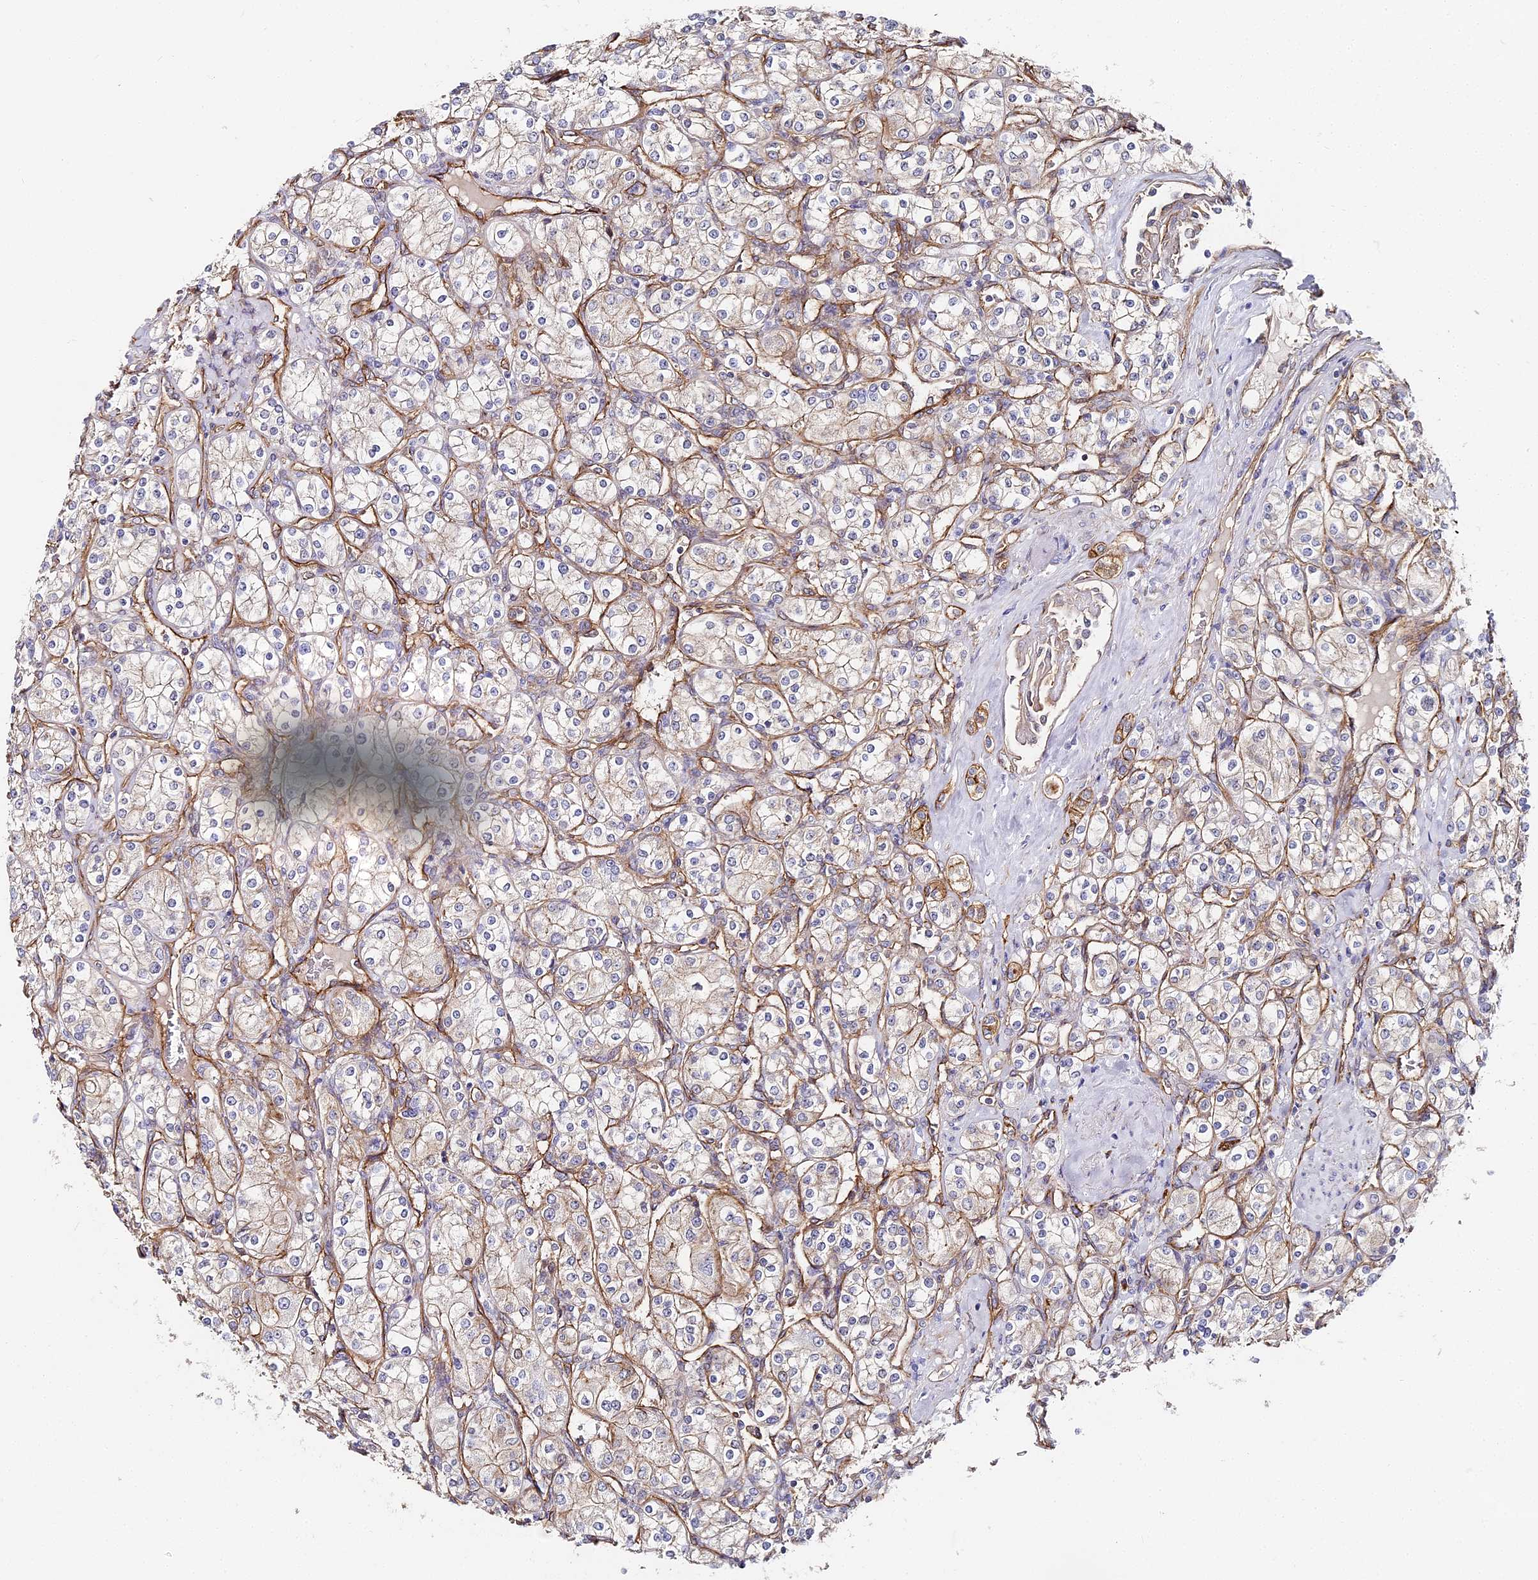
{"staining": {"intensity": "negative", "quantity": "none", "location": "none"}, "tissue": "renal cancer", "cell_type": "Tumor cells", "image_type": "cancer", "snomed": [{"axis": "morphology", "description": "Adenocarcinoma, NOS"}, {"axis": "topography", "description": "Kidney"}], "caption": "Histopathology image shows no protein expression in tumor cells of renal adenocarcinoma tissue.", "gene": "CCDC30", "patient": {"sex": "male", "age": 77}}